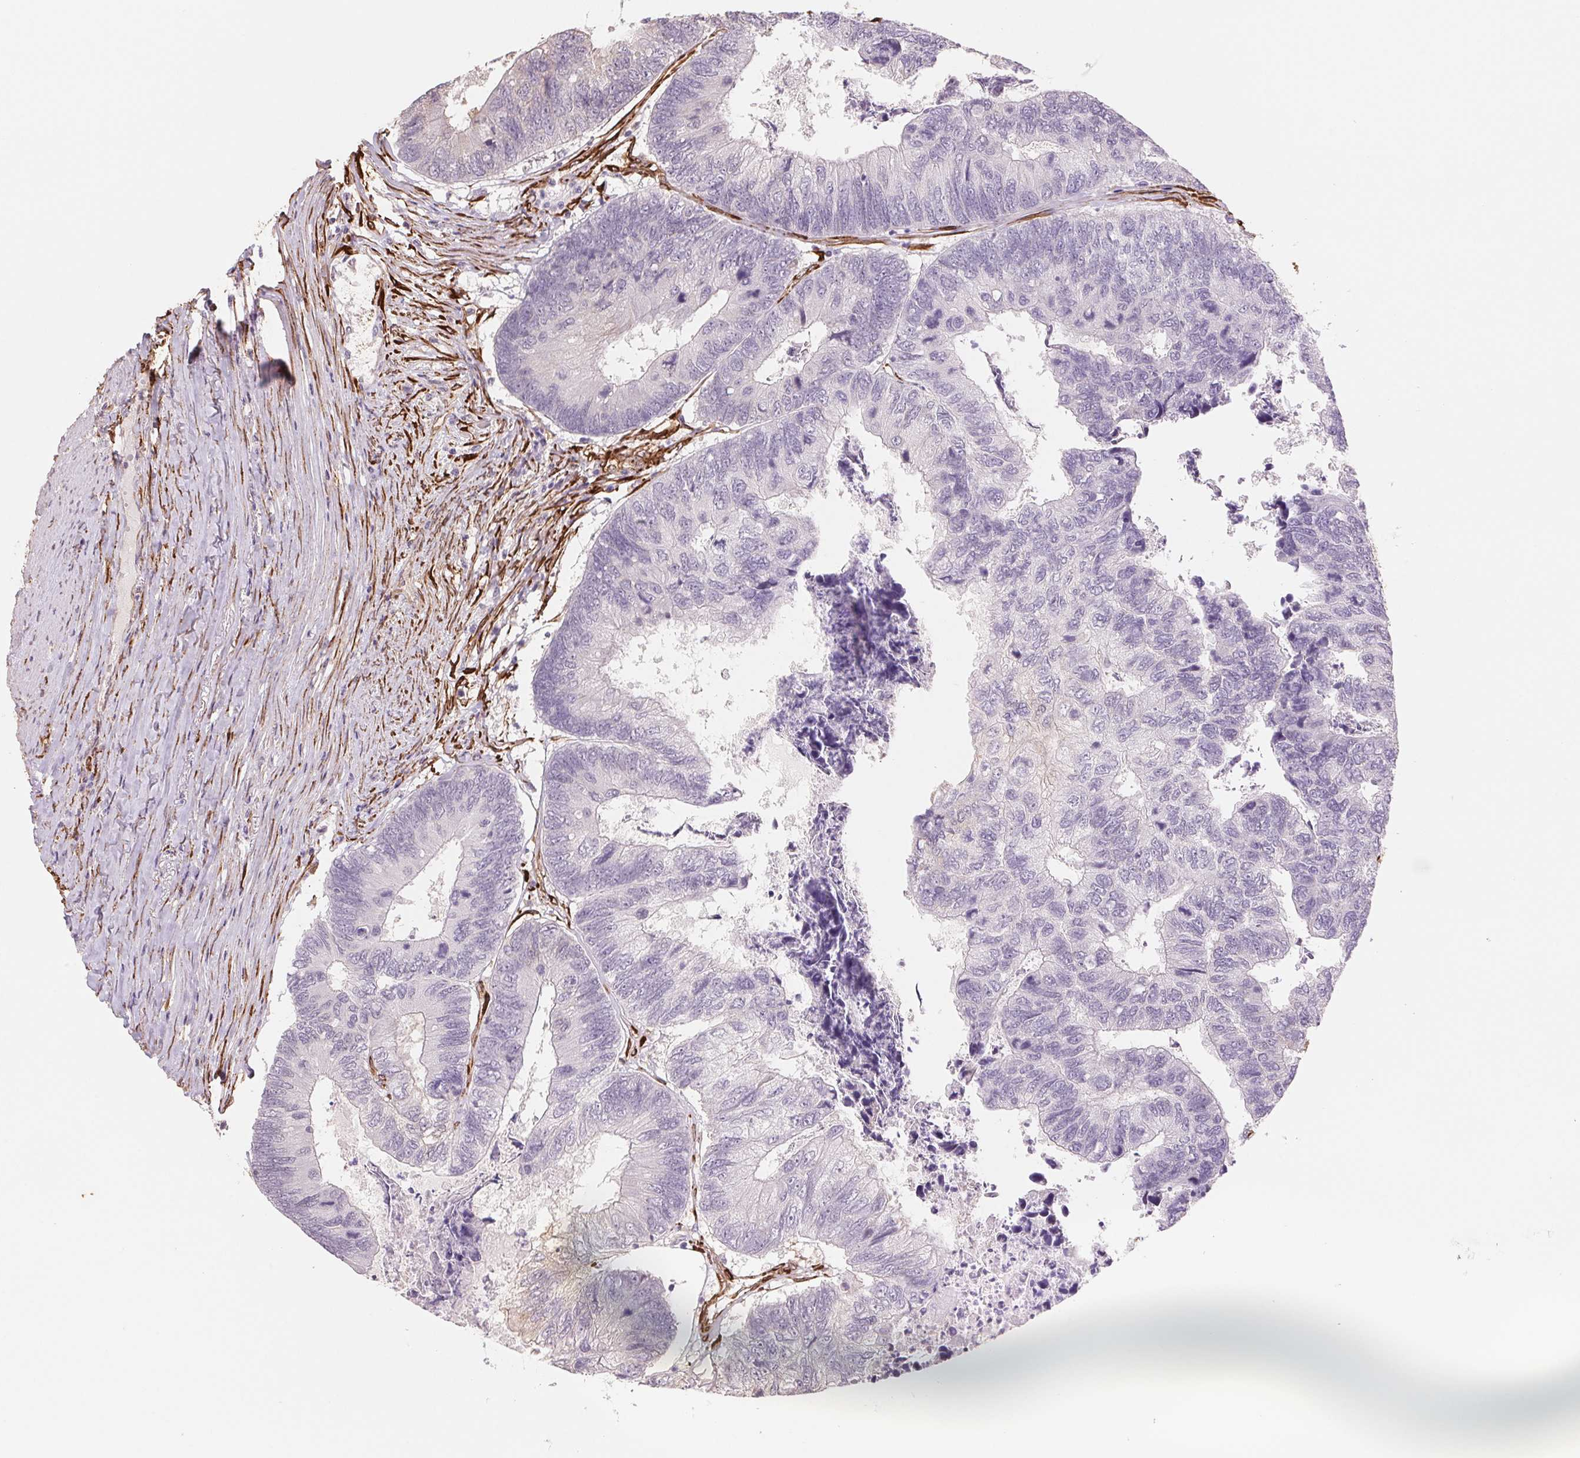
{"staining": {"intensity": "negative", "quantity": "none", "location": "none"}, "tissue": "colorectal cancer", "cell_type": "Tumor cells", "image_type": "cancer", "snomed": [{"axis": "morphology", "description": "Adenocarcinoma, NOS"}, {"axis": "topography", "description": "Colon"}], "caption": "The immunohistochemistry (IHC) photomicrograph has no significant staining in tumor cells of colorectal cancer (adenocarcinoma) tissue.", "gene": "FKBP10", "patient": {"sex": "female", "age": 67}}